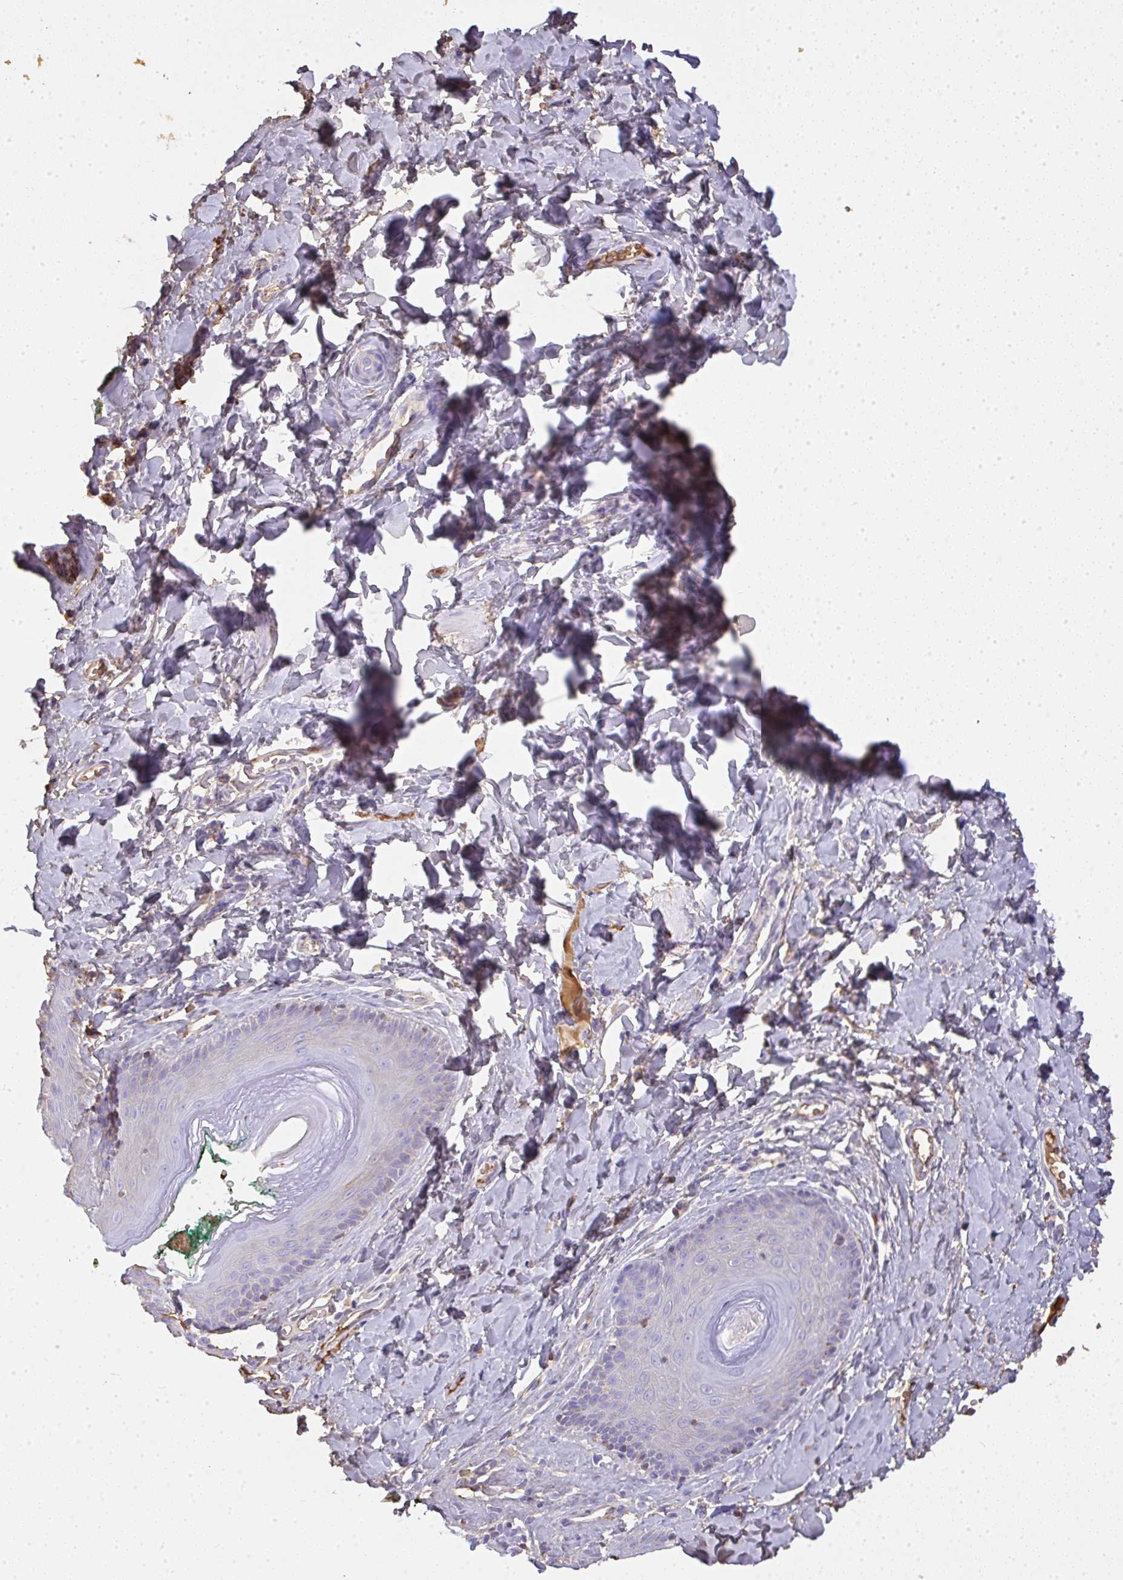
{"staining": {"intensity": "weak", "quantity": "<25%", "location": "cytoplasmic/membranous"}, "tissue": "skin", "cell_type": "Epidermal cells", "image_type": "normal", "snomed": [{"axis": "morphology", "description": "Normal tissue, NOS"}, {"axis": "topography", "description": "Vulva"}, {"axis": "topography", "description": "Peripheral nerve tissue"}], "caption": "An IHC photomicrograph of normal skin is shown. There is no staining in epidermal cells of skin. The staining is performed using DAB brown chromogen with nuclei counter-stained in using hematoxylin.", "gene": "SMYD5", "patient": {"sex": "female", "age": 66}}